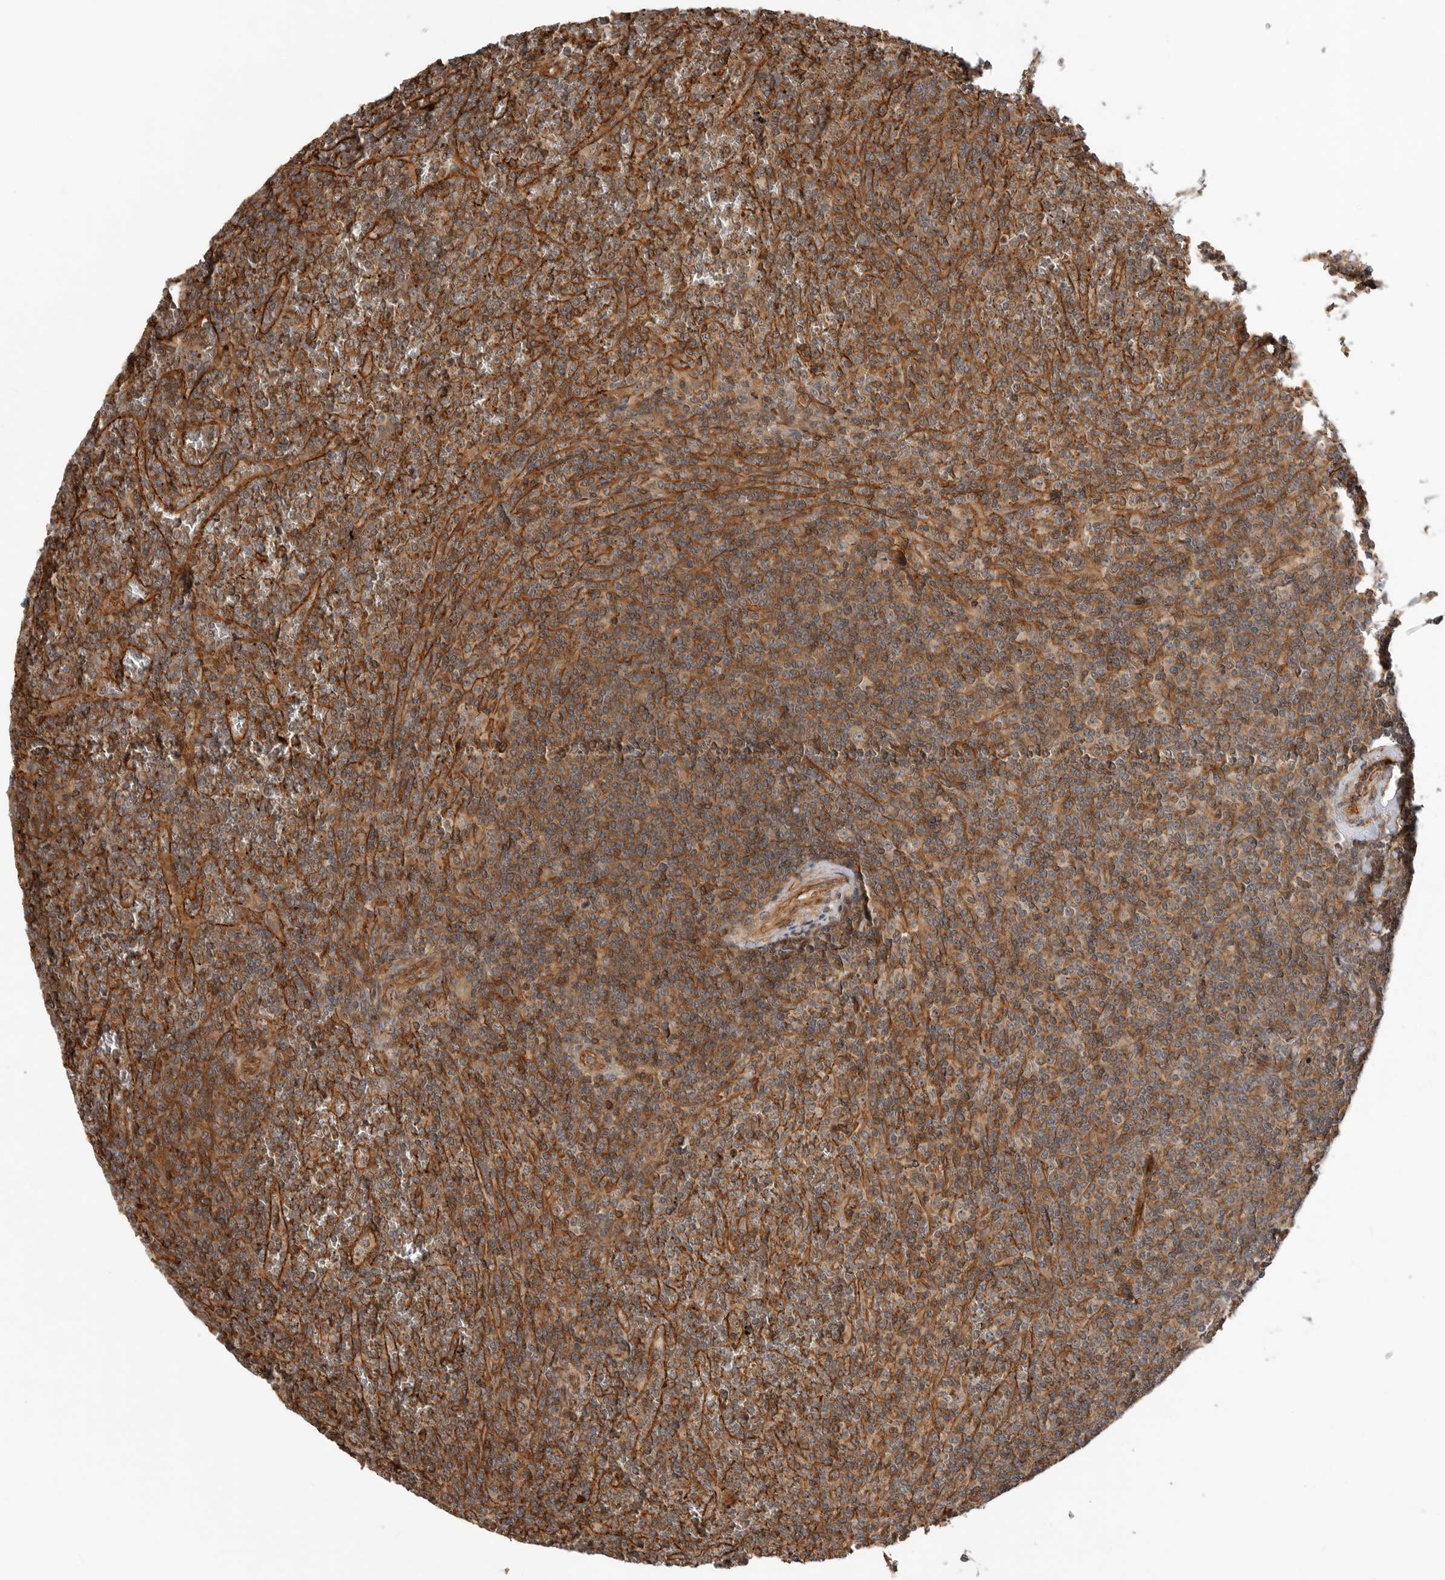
{"staining": {"intensity": "moderate", "quantity": ">75%", "location": "cytoplasmic/membranous"}, "tissue": "lymphoma", "cell_type": "Tumor cells", "image_type": "cancer", "snomed": [{"axis": "morphology", "description": "Malignant lymphoma, non-Hodgkin's type, Low grade"}, {"axis": "topography", "description": "Spleen"}], "caption": "Protein expression analysis of human lymphoma reveals moderate cytoplasmic/membranous staining in about >75% of tumor cells. Ihc stains the protein of interest in brown and the nuclei are stained blue.", "gene": "GPATCH2", "patient": {"sex": "female", "age": 19}}